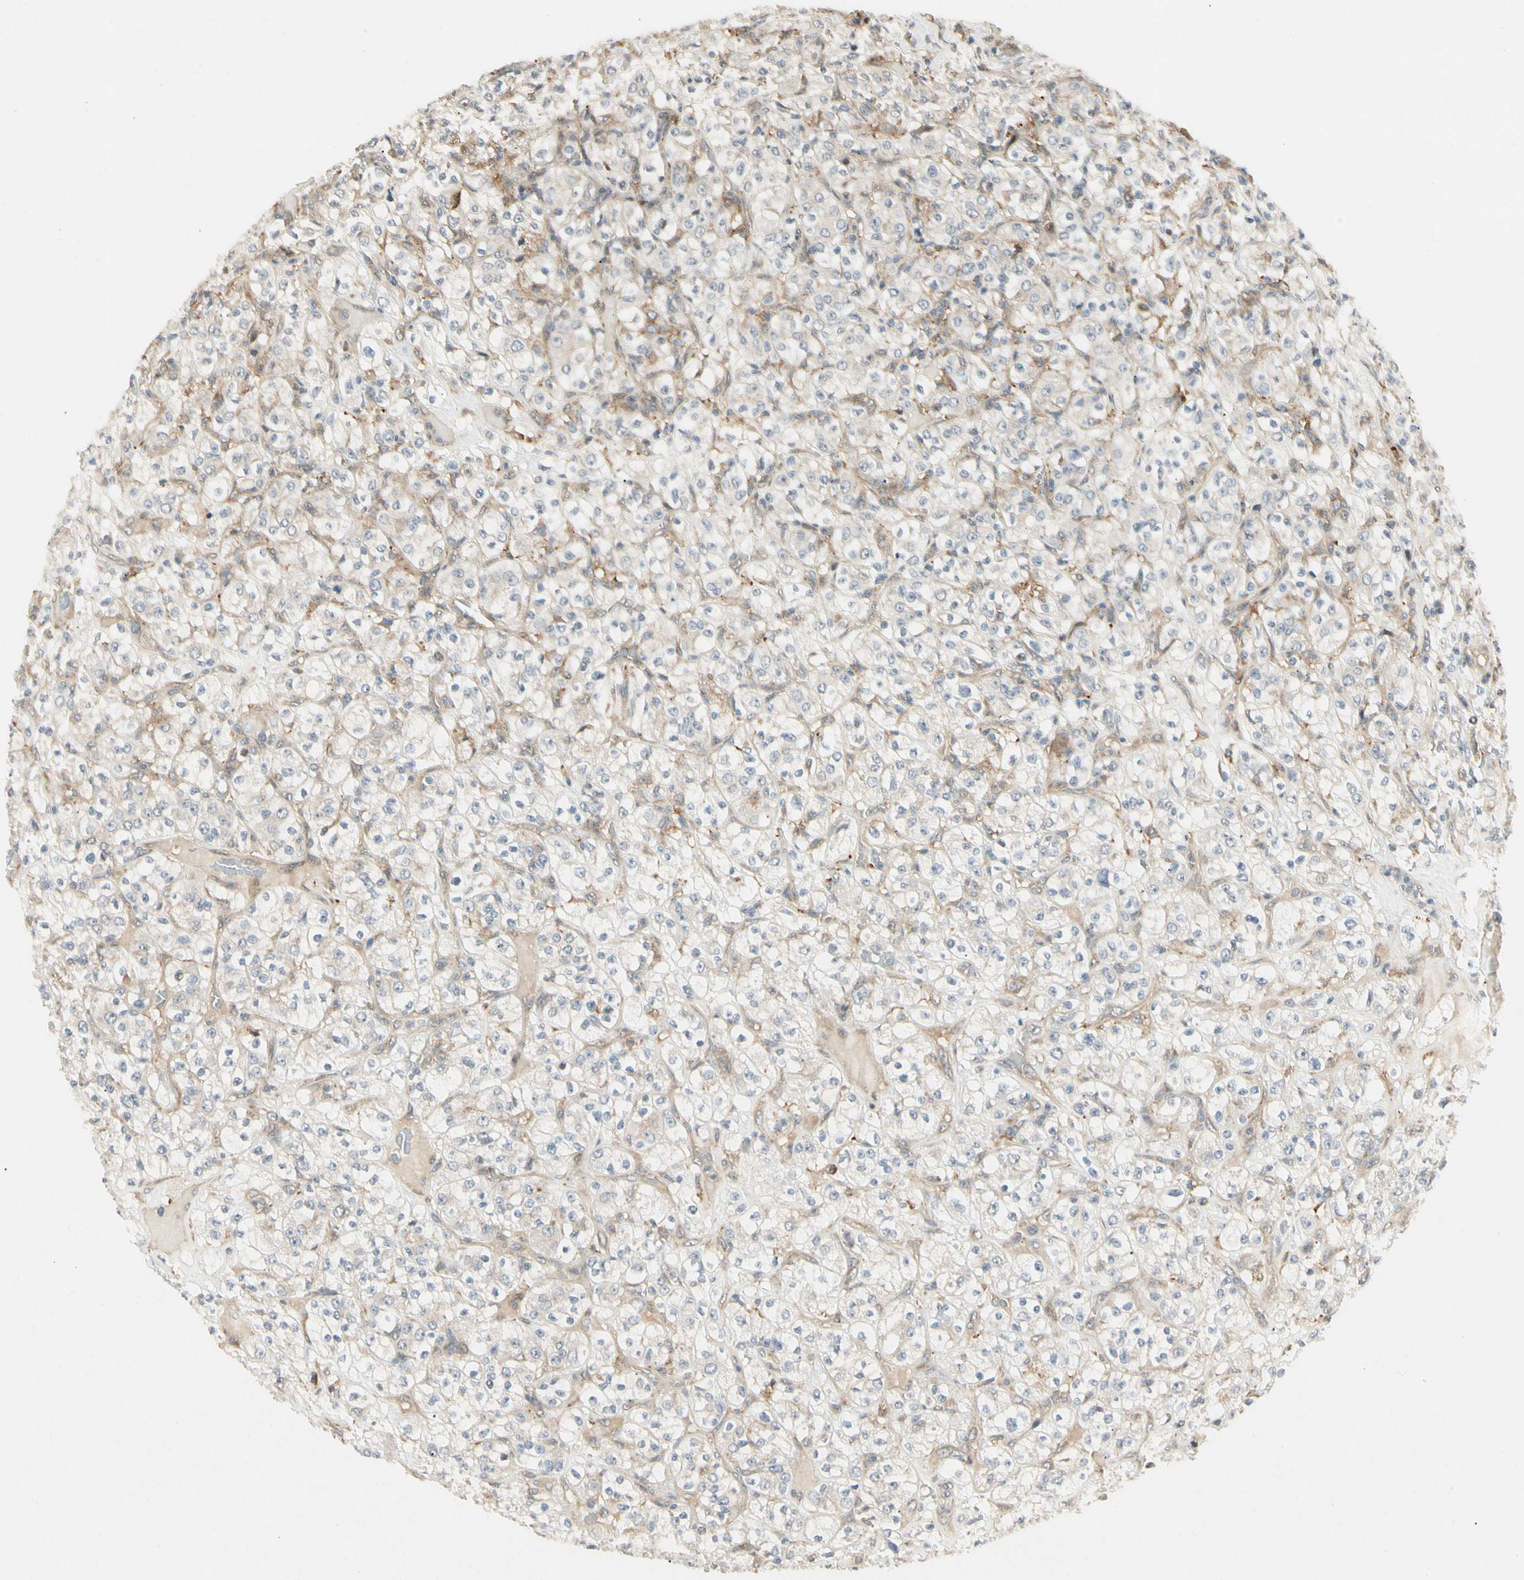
{"staining": {"intensity": "negative", "quantity": "none", "location": "none"}, "tissue": "renal cancer", "cell_type": "Tumor cells", "image_type": "cancer", "snomed": [{"axis": "morphology", "description": "Normal tissue, NOS"}, {"axis": "morphology", "description": "Adenocarcinoma, NOS"}, {"axis": "topography", "description": "Kidney"}], "caption": "High power microscopy micrograph of an immunohistochemistry (IHC) histopathology image of renal cancer, revealing no significant staining in tumor cells.", "gene": "FNDC3B", "patient": {"sex": "female", "age": 72}}